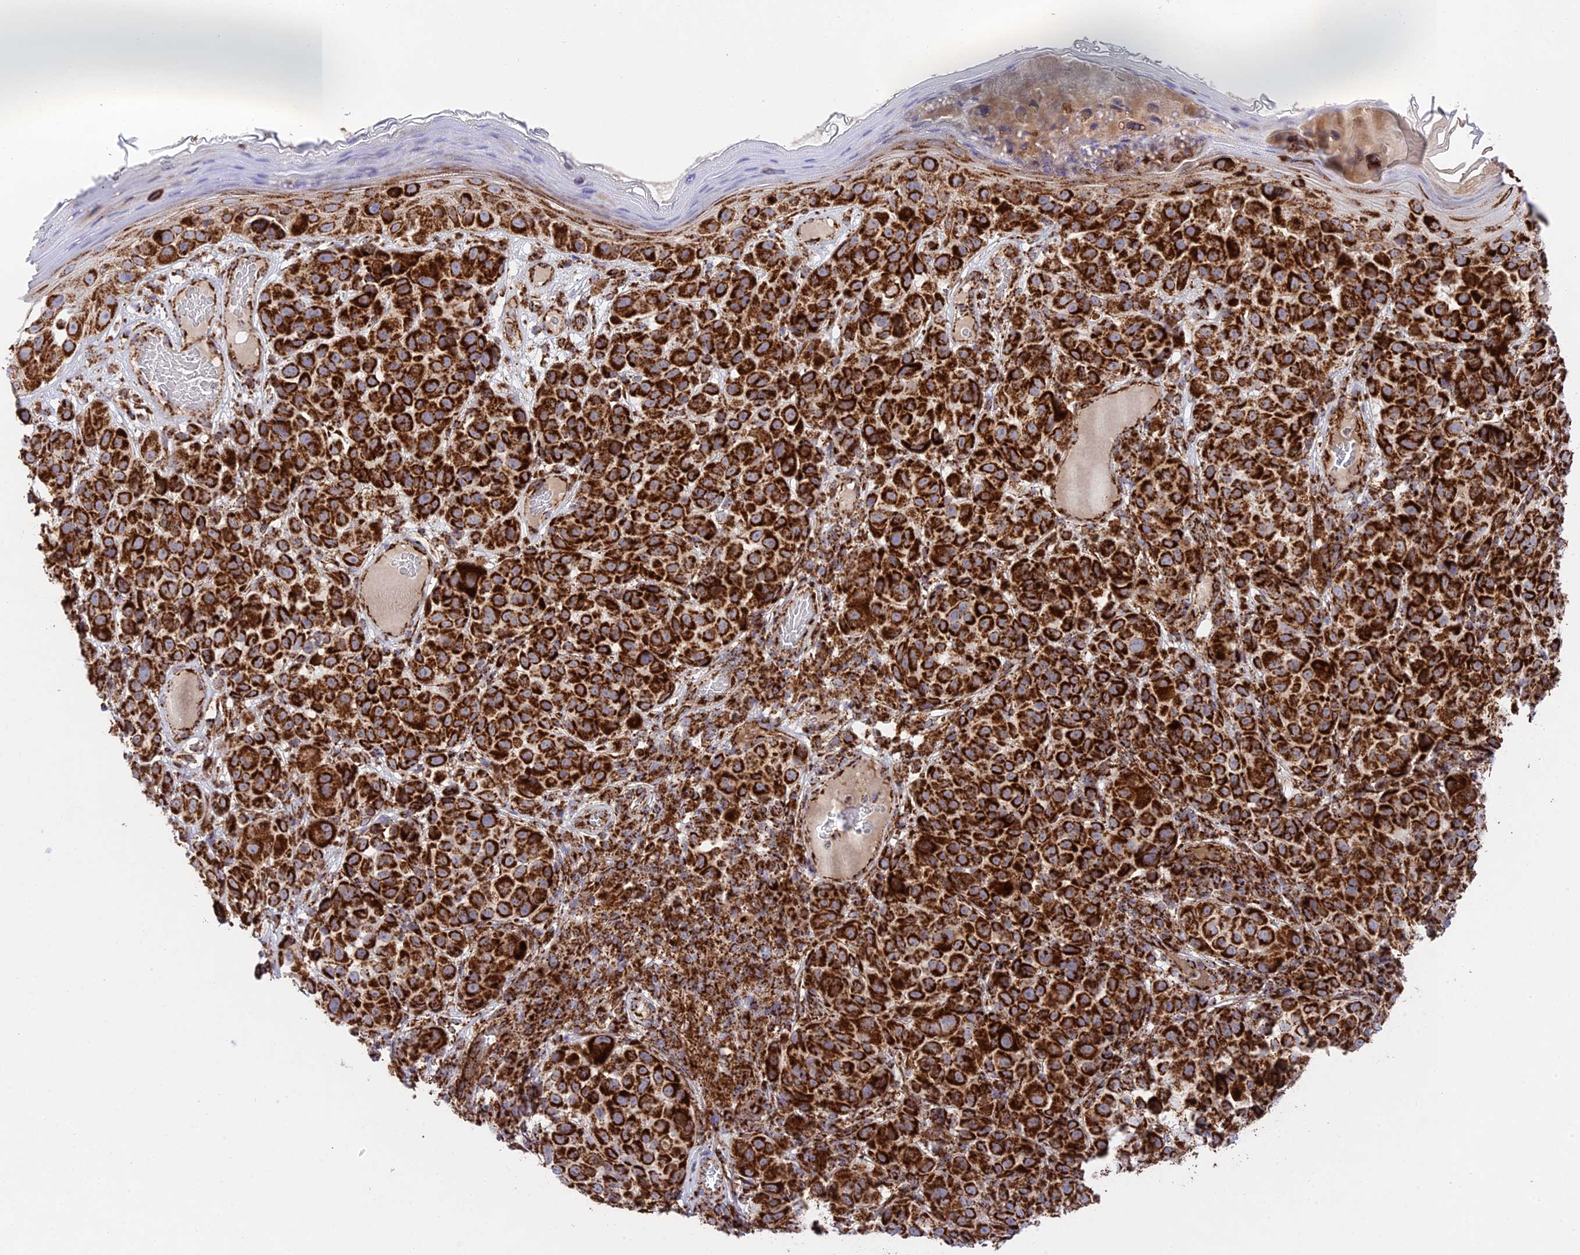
{"staining": {"intensity": "strong", "quantity": ">75%", "location": "cytoplasmic/membranous"}, "tissue": "melanoma", "cell_type": "Tumor cells", "image_type": "cancer", "snomed": [{"axis": "morphology", "description": "Malignant melanoma, NOS"}, {"axis": "topography", "description": "Skin"}], "caption": "About >75% of tumor cells in melanoma show strong cytoplasmic/membranous protein expression as visualized by brown immunohistochemical staining.", "gene": "CHCHD3", "patient": {"sex": "male", "age": 38}}